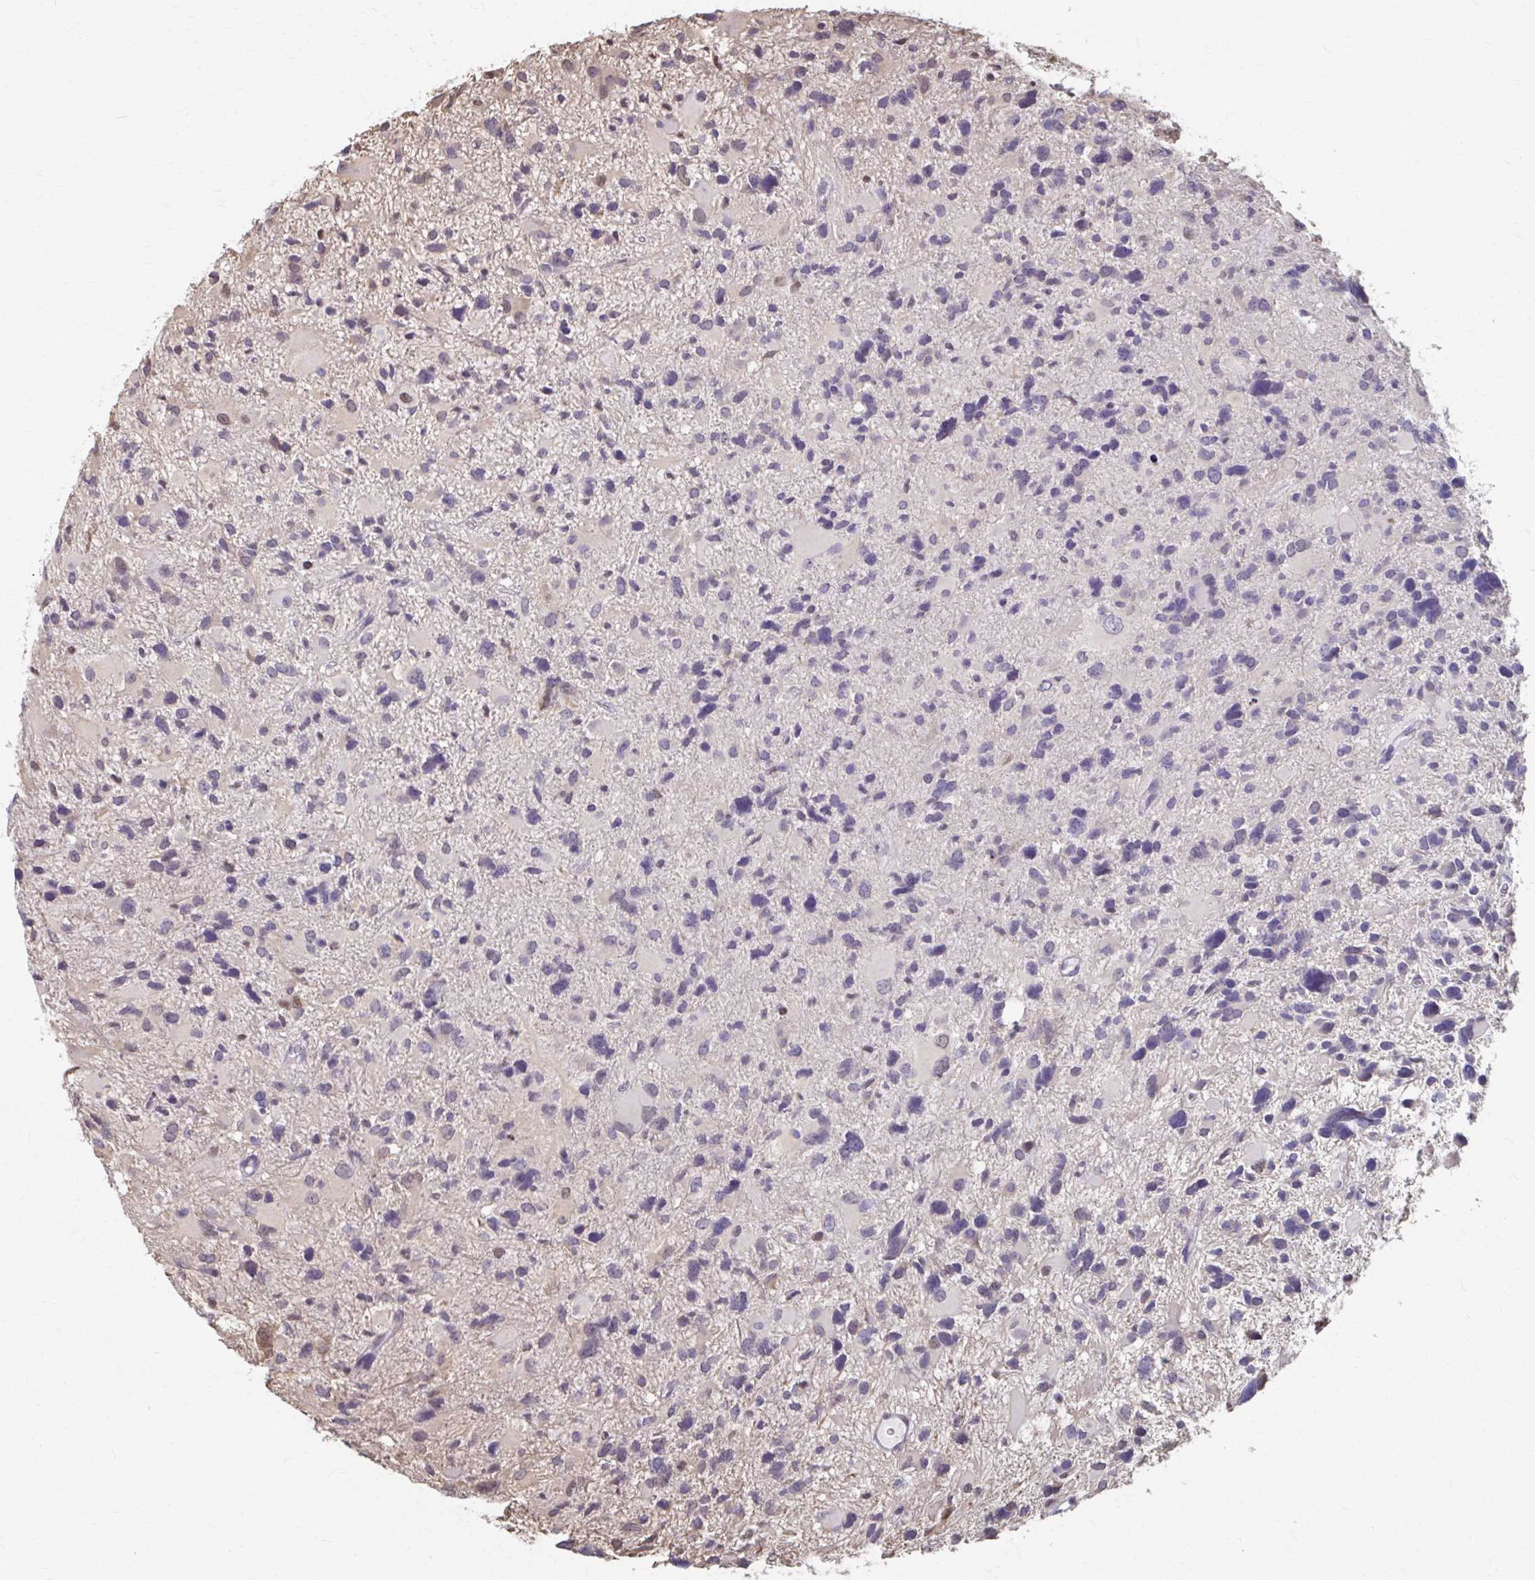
{"staining": {"intensity": "negative", "quantity": "none", "location": "none"}, "tissue": "glioma", "cell_type": "Tumor cells", "image_type": "cancer", "snomed": [{"axis": "morphology", "description": "Glioma, malignant, High grade"}, {"axis": "topography", "description": "Brain"}], "caption": "Immunohistochemistry image of neoplastic tissue: high-grade glioma (malignant) stained with DAB demonstrates no significant protein positivity in tumor cells.", "gene": "ING4", "patient": {"sex": "female", "age": 11}}